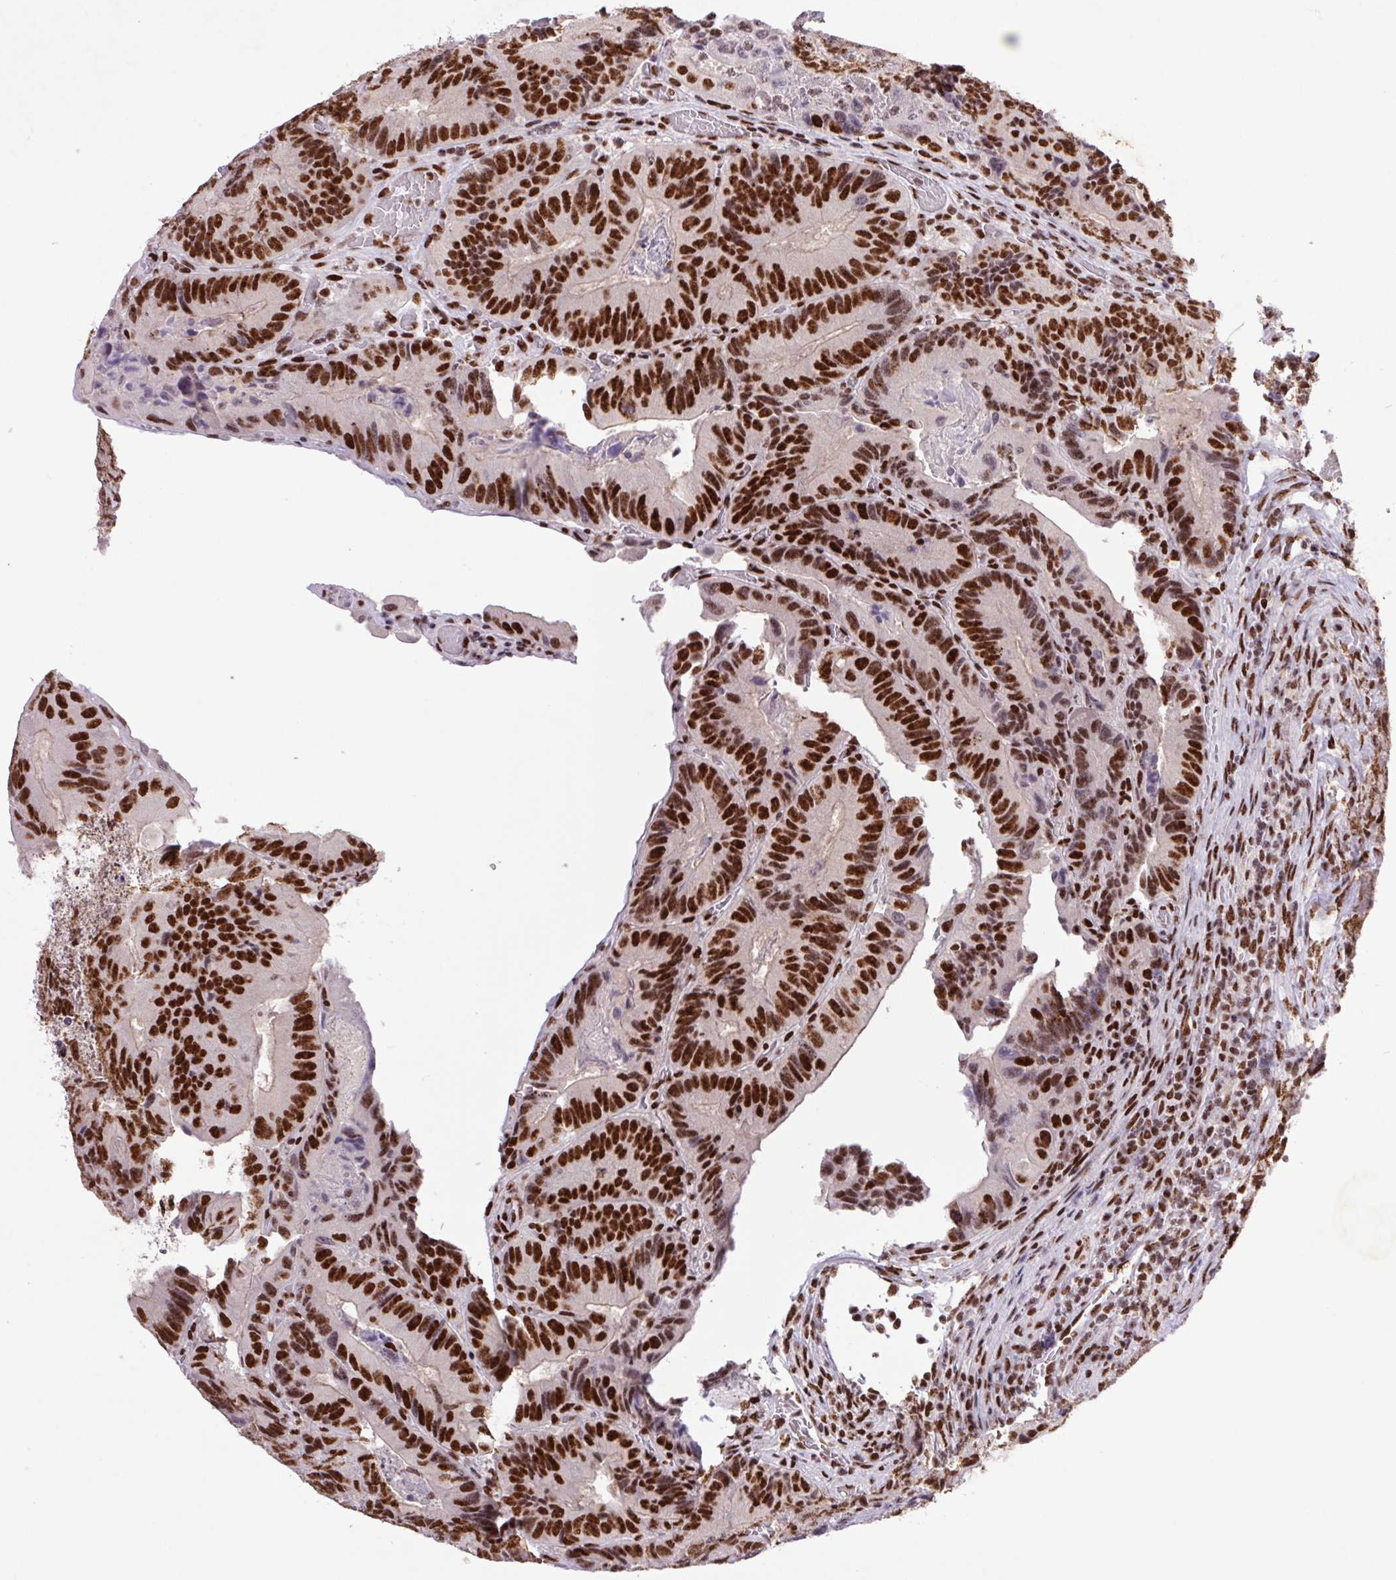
{"staining": {"intensity": "strong", "quantity": ">75%", "location": "nuclear"}, "tissue": "colorectal cancer", "cell_type": "Tumor cells", "image_type": "cancer", "snomed": [{"axis": "morphology", "description": "Adenocarcinoma, NOS"}, {"axis": "topography", "description": "Colon"}], "caption": "Brown immunohistochemical staining in human colorectal cancer (adenocarcinoma) reveals strong nuclear expression in about >75% of tumor cells. (IHC, brightfield microscopy, high magnification).", "gene": "LDLRAD4", "patient": {"sex": "female", "age": 86}}